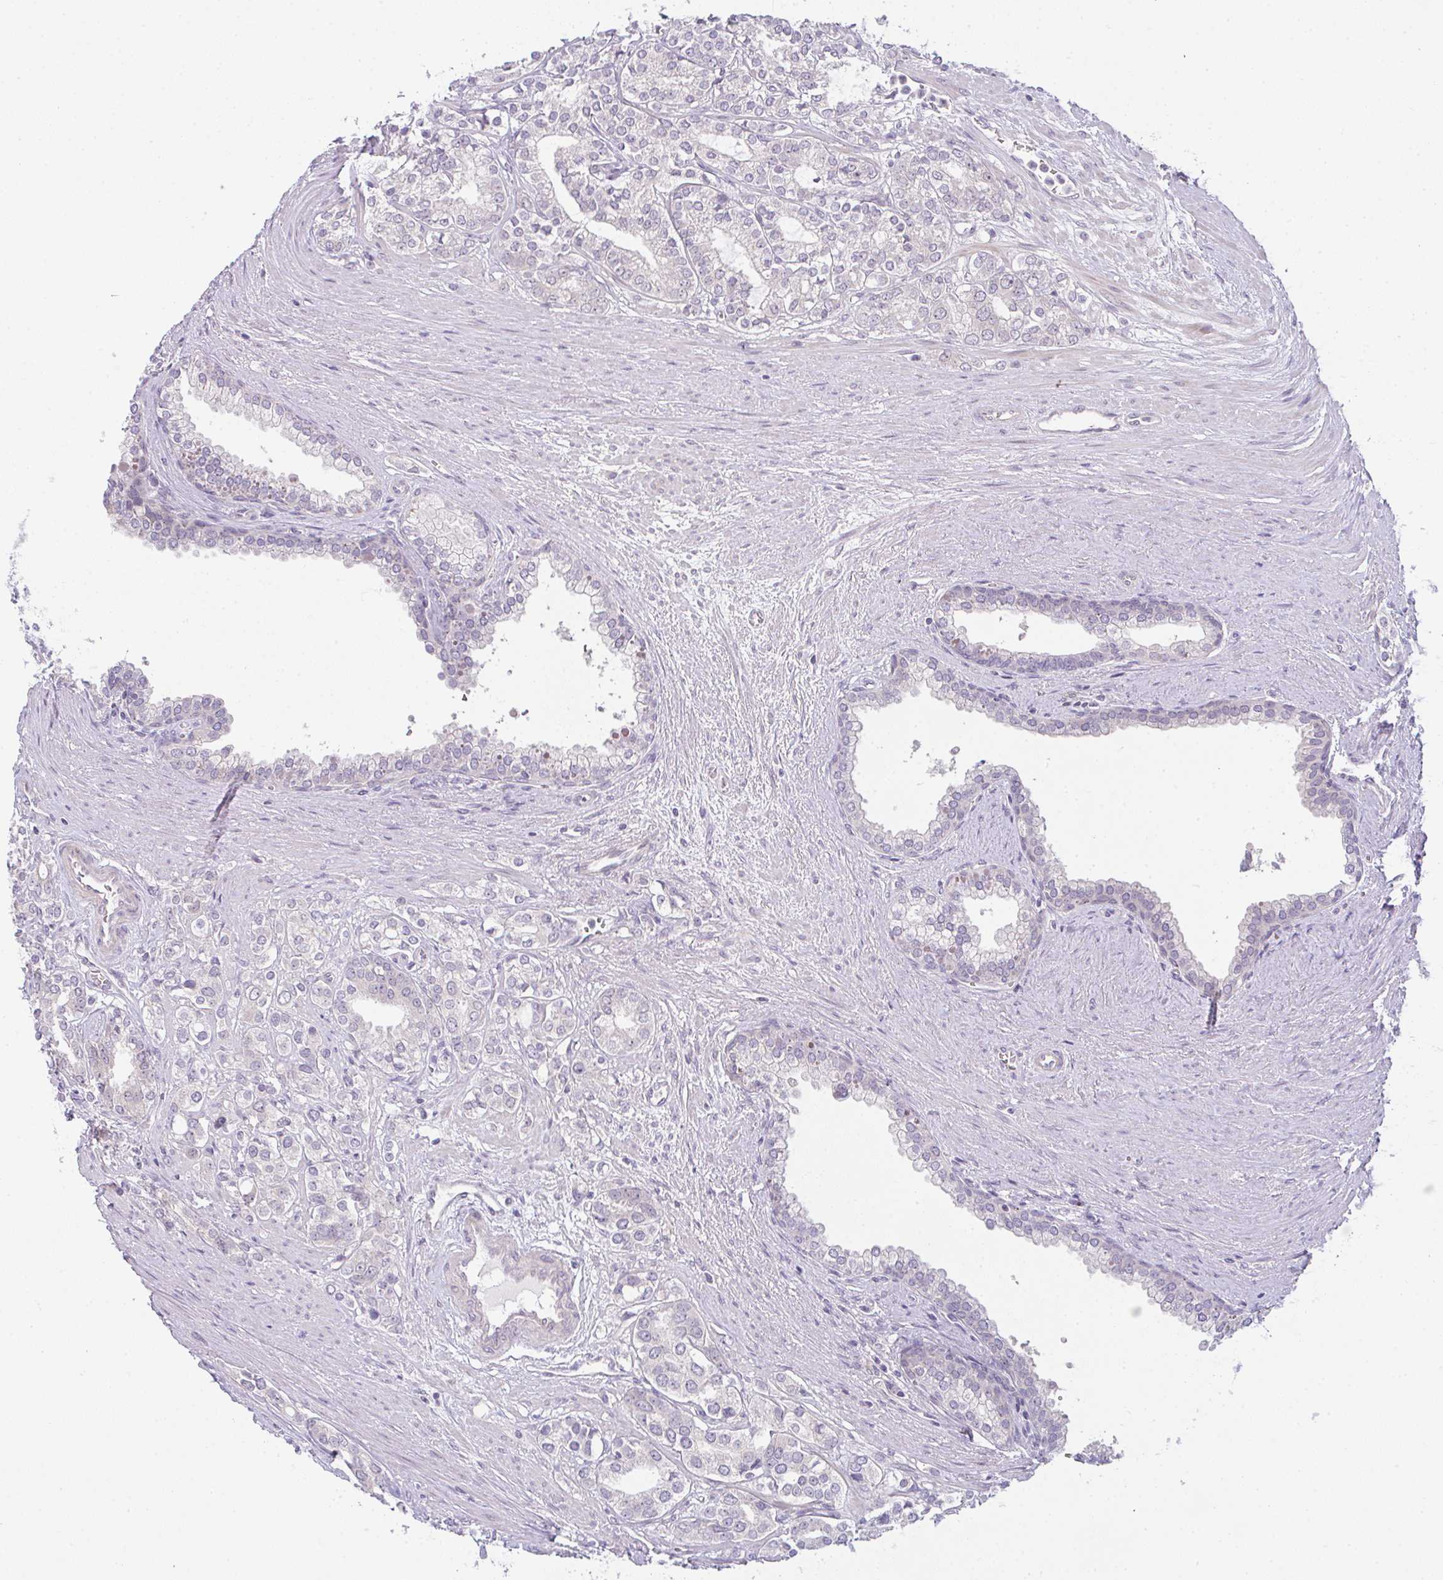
{"staining": {"intensity": "negative", "quantity": "none", "location": "none"}, "tissue": "prostate cancer", "cell_type": "Tumor cells", "image_type": "cancer", "snomed": [{"axis": "morphology", "description": "Adenocarcinoma, High grade"}, {"axis": "topography", "description": "Prostate"}], "caption": "Protein analysis of high-grade adenocarcinoma (prostate) exhibits no significant staining in tumor cells.", "gene": "CSE1L", "patient": {"sex": "male", "age": 58}}